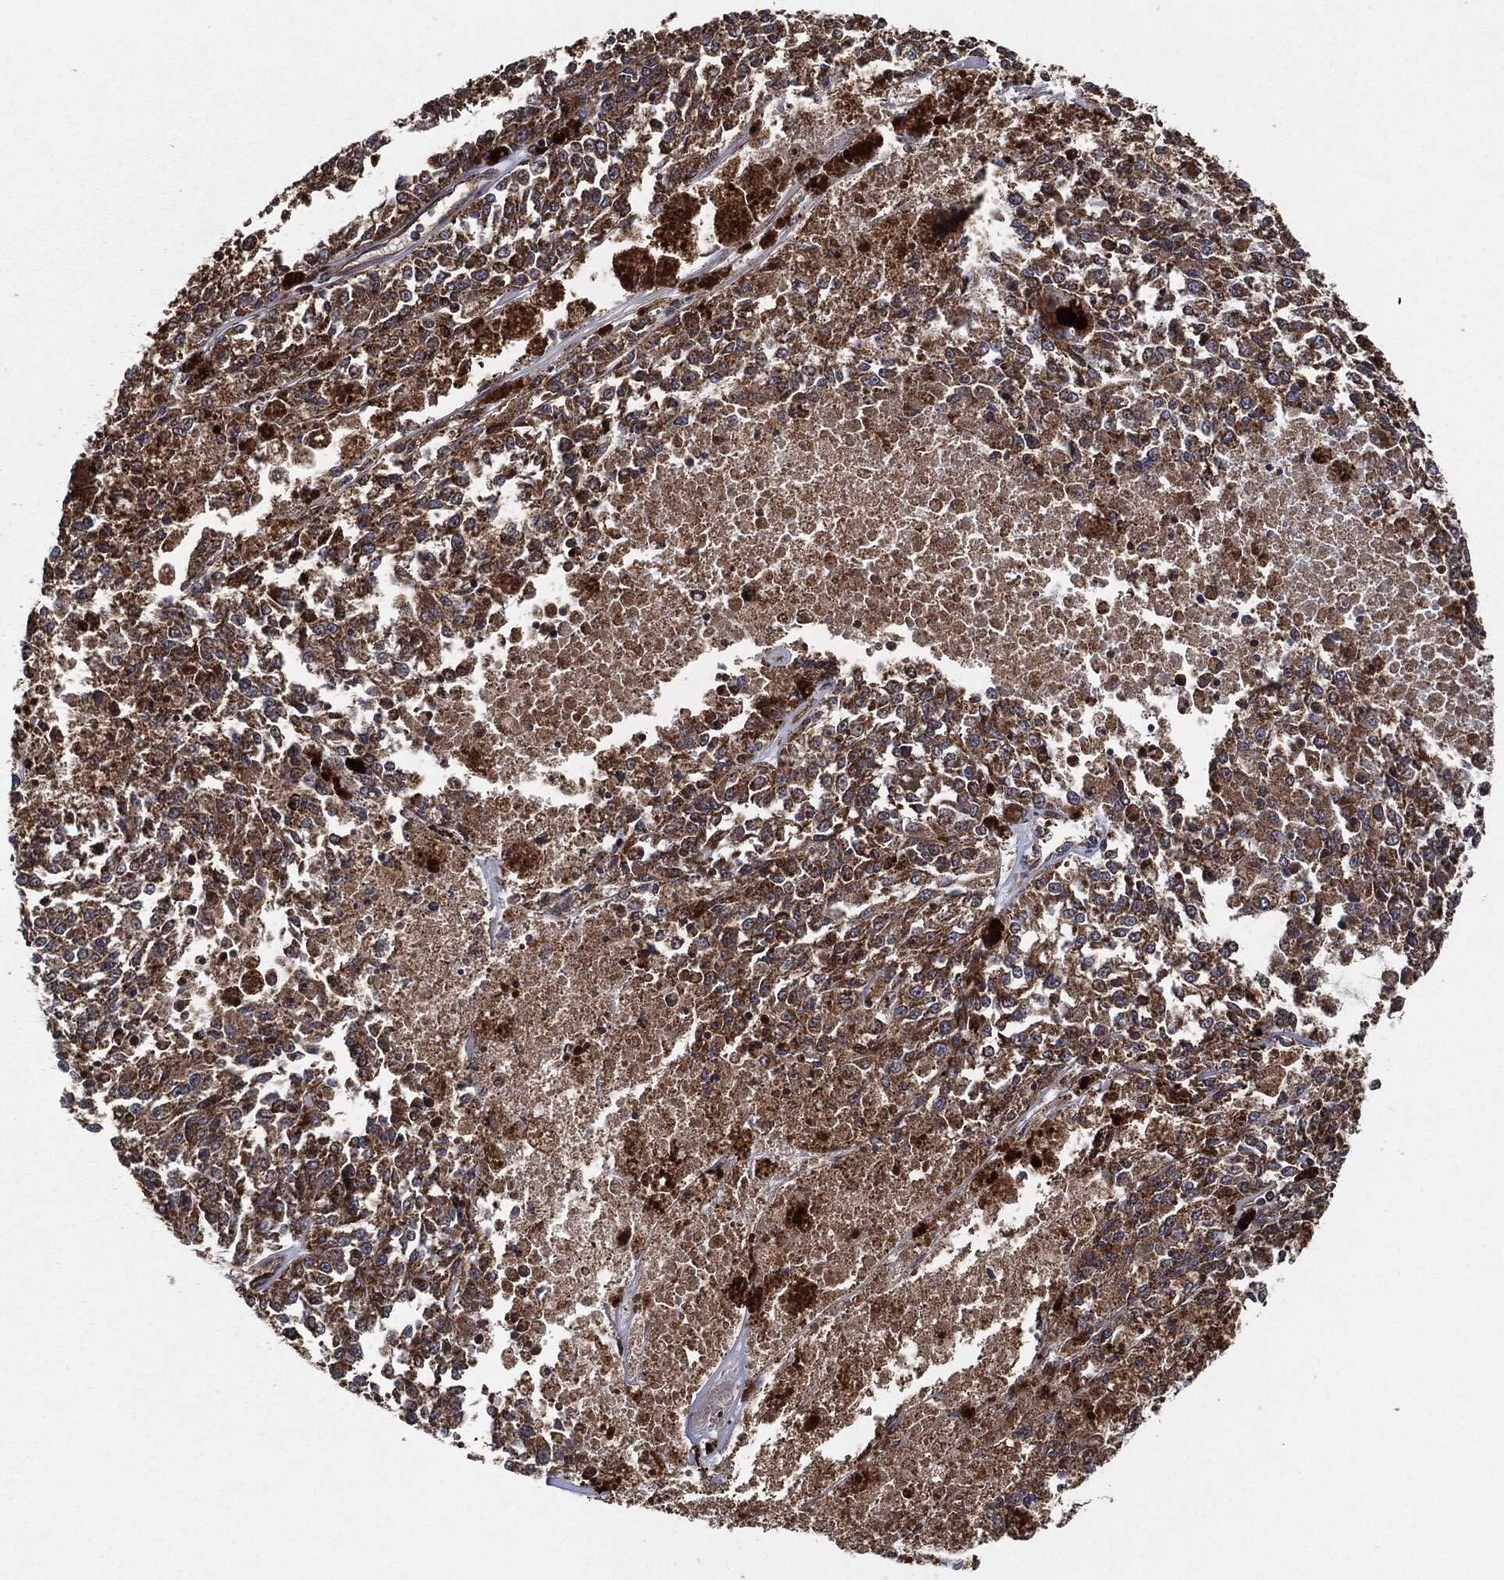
{"staining": {"intensity": "strong", "quantity": ">75%", "location": "cytoplasmic/membranous"}, "tissue": "melanoma", "cell_type": "Tumor cells", "image_type": "cancer", "snomed": [{"axis": "morphology", "description": "Malignant melanoma, Metastatic site"}, {"axis": "topography", "description": "Lymph node"}], "caption": "Immunohistochemical staining of melanoma exhibits high levels of strong cytoplasmic/membranous staining in about >75% of tumor cells. The staining was performed using DAB (3,3'-diaminobenzidine) to visualize the protein expression in brown, while the nuclei were stained in blue with hematoxylin (Magnification: 20x).", "gene": "BCAR1", "patient": {"sex": "female", "age": 64}}